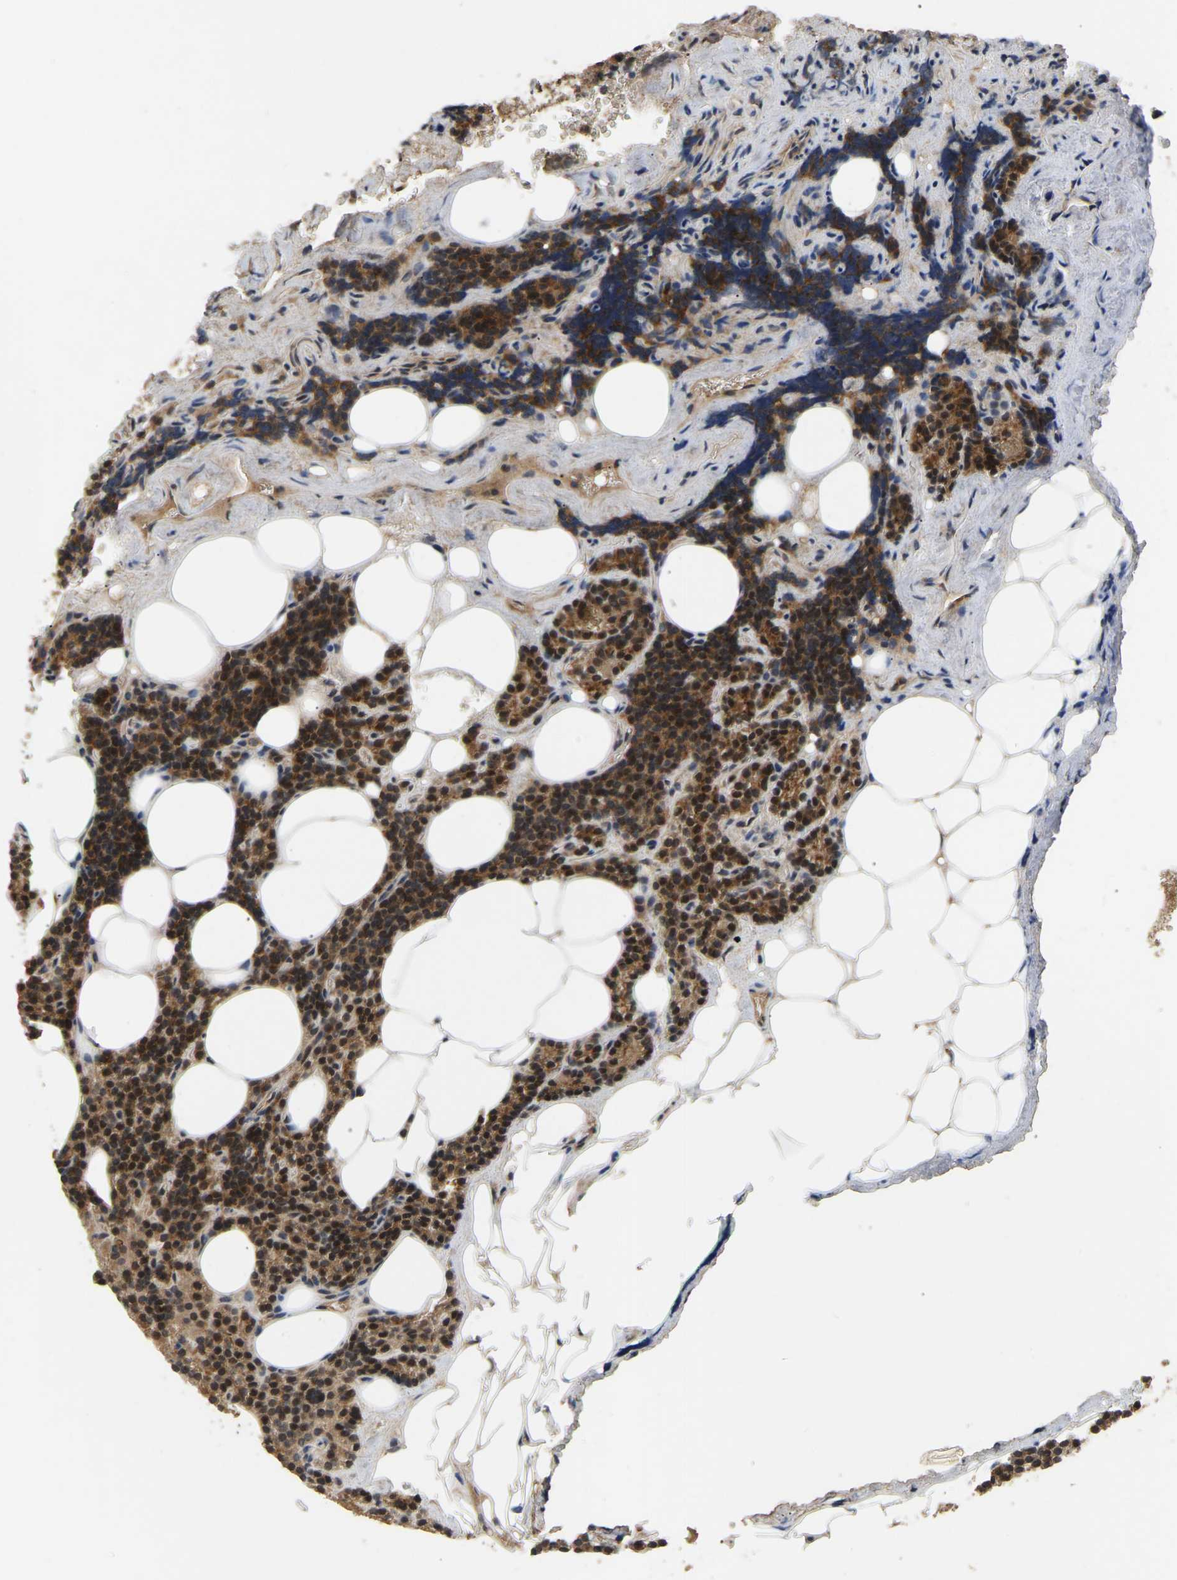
{"staining": {"intensity": "strong", "quantity": ">75%", "location": "cytoplasmic/membranous,nuclear"}, "tissue": "parathyroid gland", "cell_type": "Glandular cells", "image_type": "normal", "snomed": [{"axis": "morphology", "description": "Normal tissue, NOS"}, {"axis": "morphology", "description": "Adenoma, NOS"}, {"axis": "topography", "description": "Parathyroid gland"}], "caption": "A high-resolution micrograph shows immunohistochemistry staining of unremarkable parathyroid gland, which reveals strong cytoplasmic/membranous,nuclear staining in approximately >75% of glandular cells.", "gene": "LIMK2", "patient": {"sex": "female", "age": 43}}